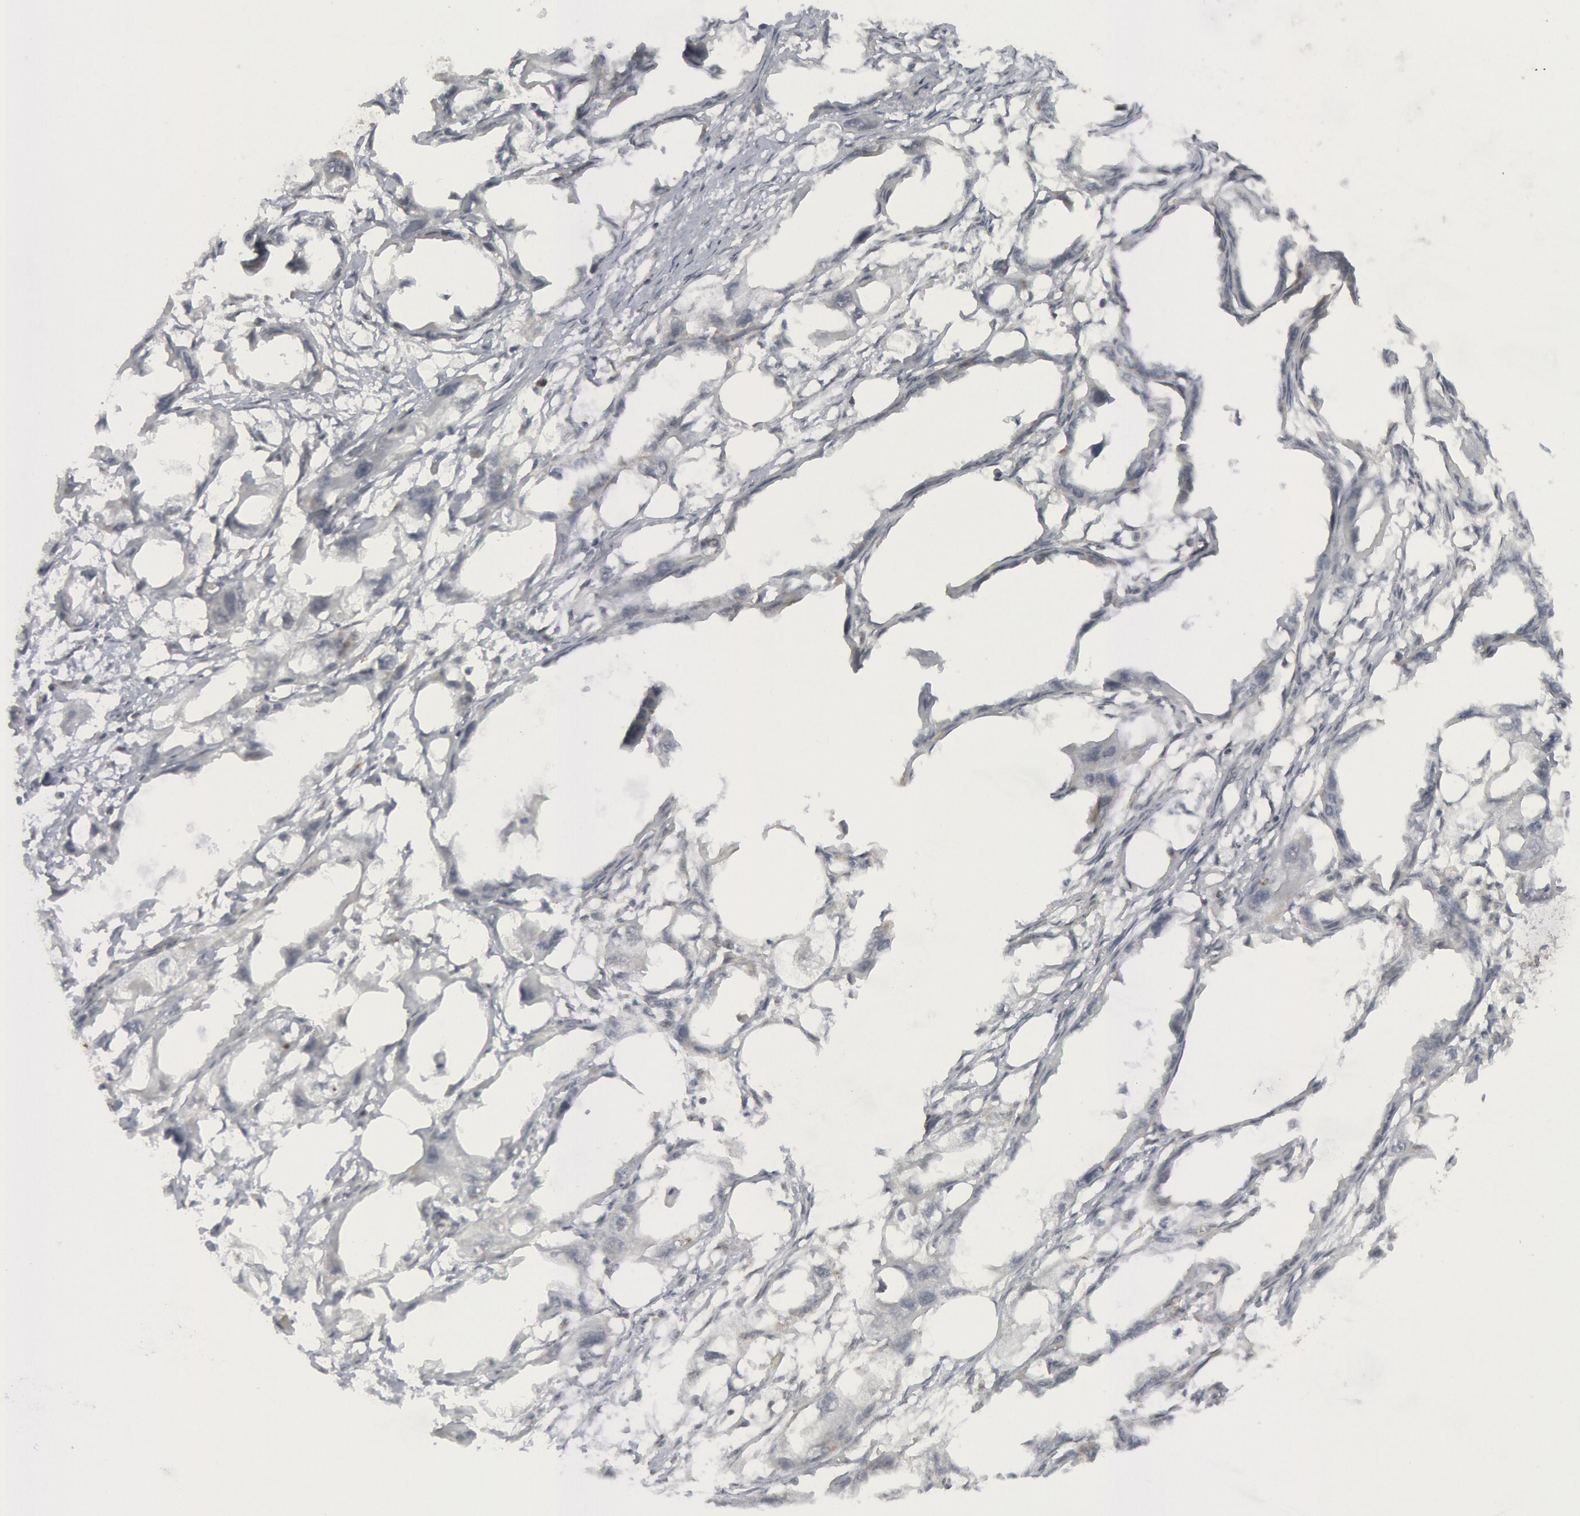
{"staining": {"intensity": "negative", "quantity": "none", "location": "none"}, "tissue": "endometrial cancer", "cell_type": "Tumor cells", "image_type": "cancer", "snomed": [{"axis": "morphology", "description": "Adenocarcinoma, NOS"}, {"axis": "topography", "description": "Endometrium"}], "caption": "A photomicrograph of human adenocarcinoma (endometrial) is negative for staining in tumor cells. (DAB immunohistochemistry with hematoxylin counter stain).", "gene": "CASP9", "patient": {"sex": "female", "age": 67}}